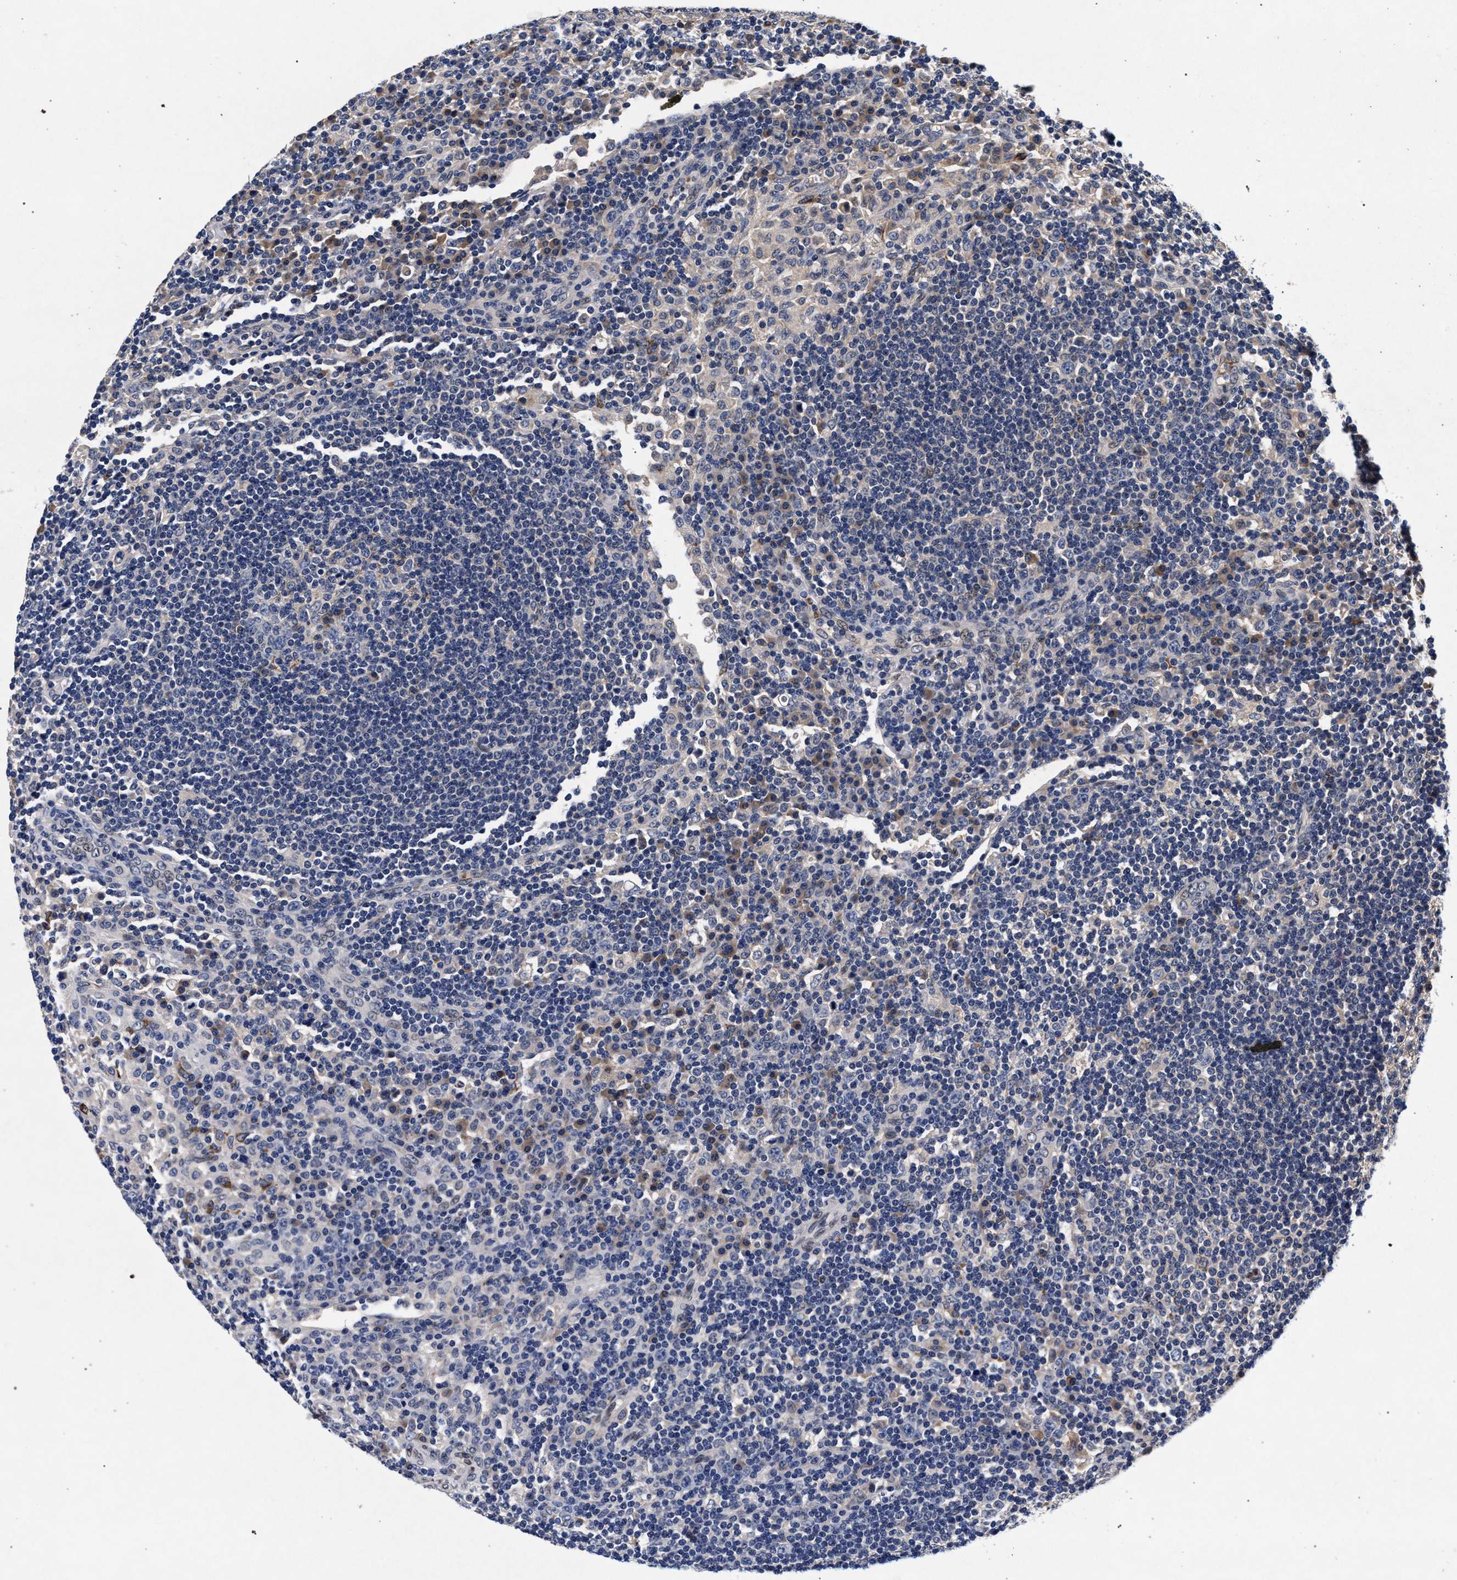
{"staining": {"intensity": "negative", "quantity": "none", "location": "none"}, "tissue": "lymph node", "cell_type": "Germinal center cells", "image_type": "normal", "snomed": [{"axis": "morphology", "description": "Normal tissue, NOS"}, {"axis": "topography", "description": "Lymph node"}], "caption": "Immunohistochemistry photomicrograph of benign lymph node: lymph node stained with DAB (3,3'-diaminobenzidine) shows no significant protein staining in germinal center cells.", "gene": "NEK7", "patient": {"sex": "female", "age": 53}}